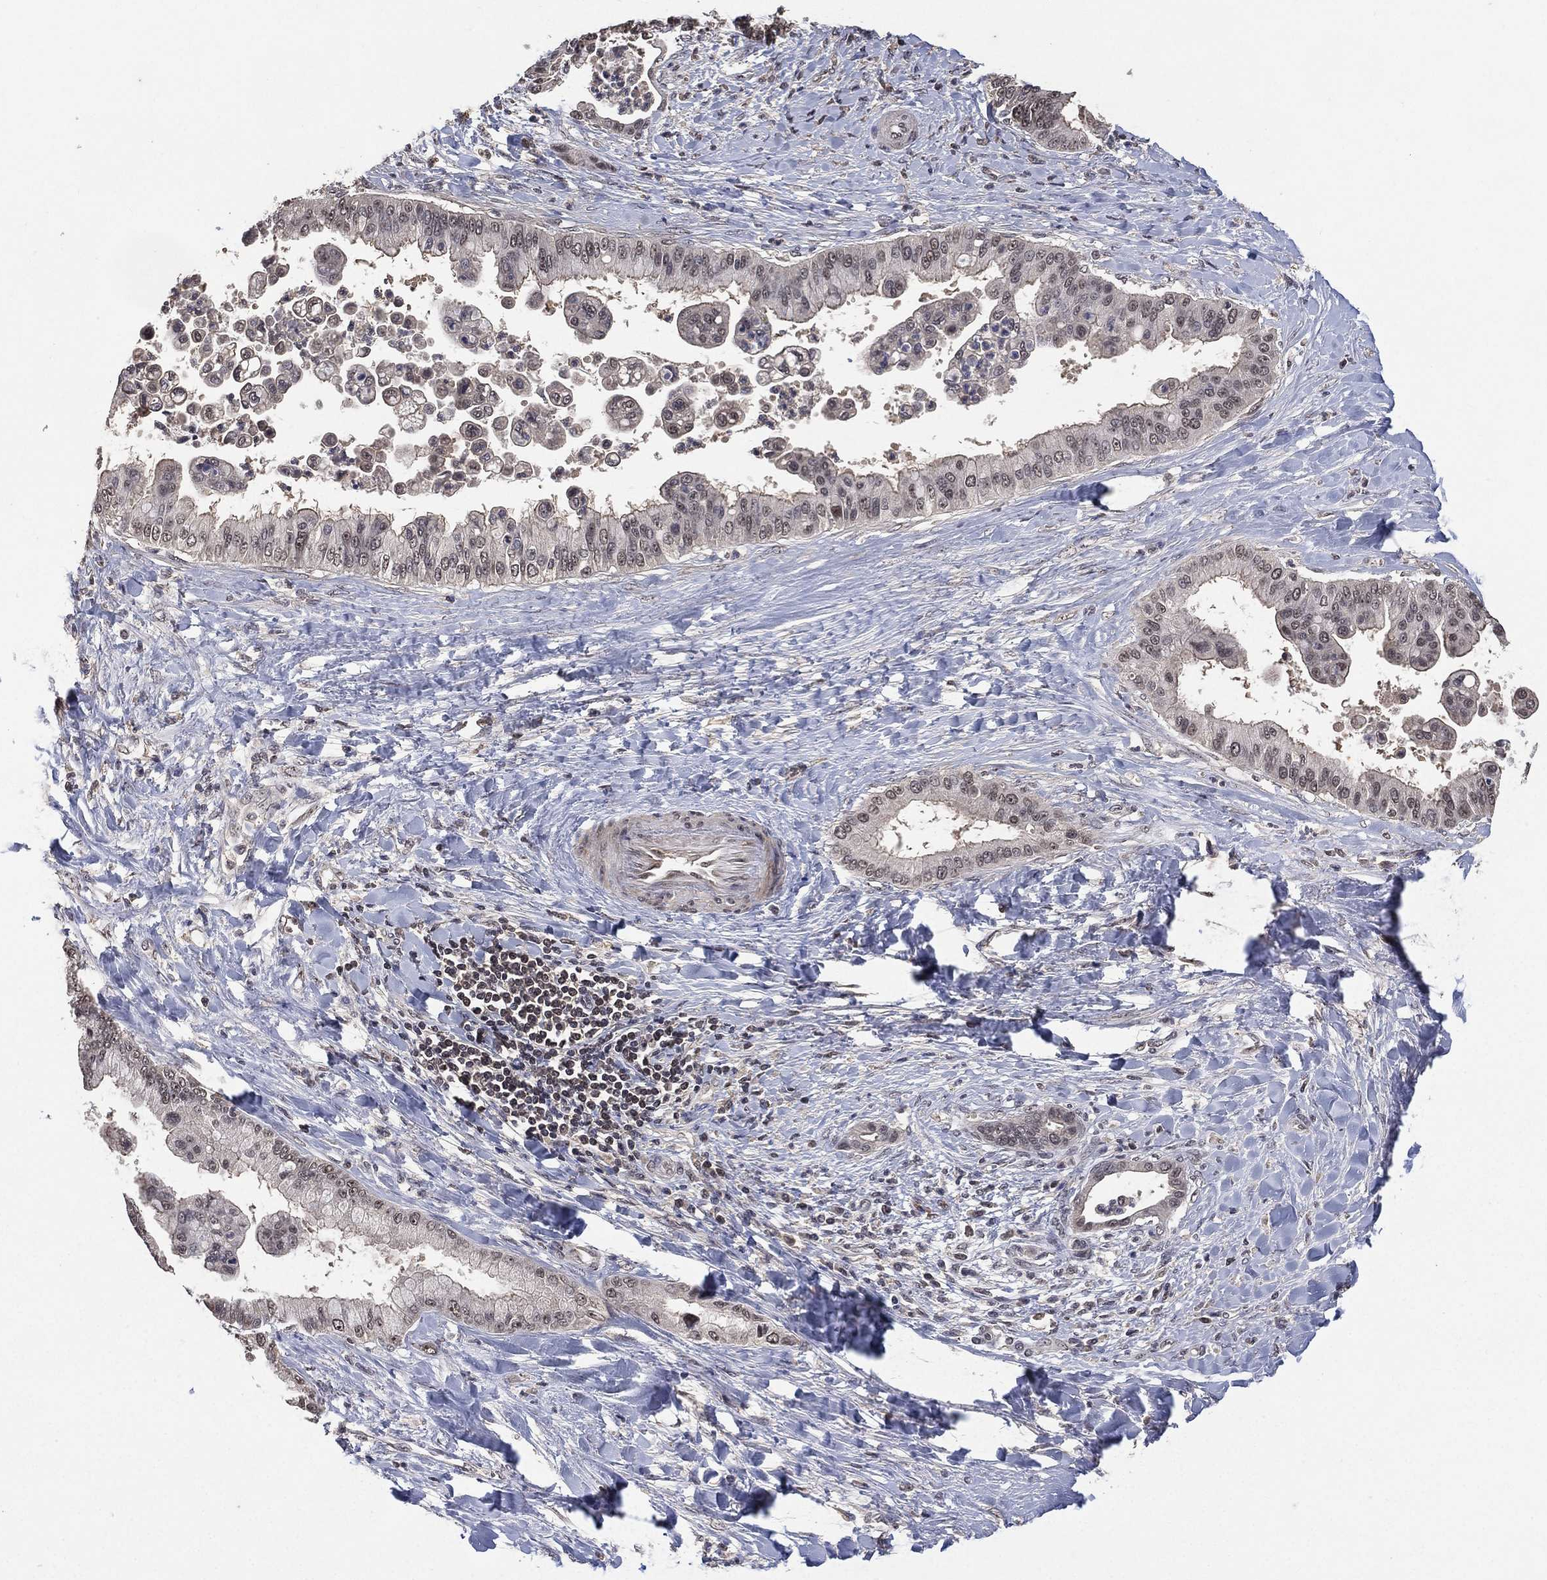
{"staining": {"intensity": "negative", "quantity": "none", "location": "none"}, "tissue": "liver cancer", "cell_type": "Tumor cells", "image_type": "cancer", "snomed": [{"axis": "morphology", "description": "Cholangiocarcinoma"}, {"axis": "topography", "description": "Liver"}], "caption": "IHC histopathology image of neoplastic tissue: human liver cancer (cholangiocarcinoma) stained with DAB exhibits no significant protein positivity in tumor cells.", "gene": "NELFCD", "patient": {"sex": "female", "age": 54}}